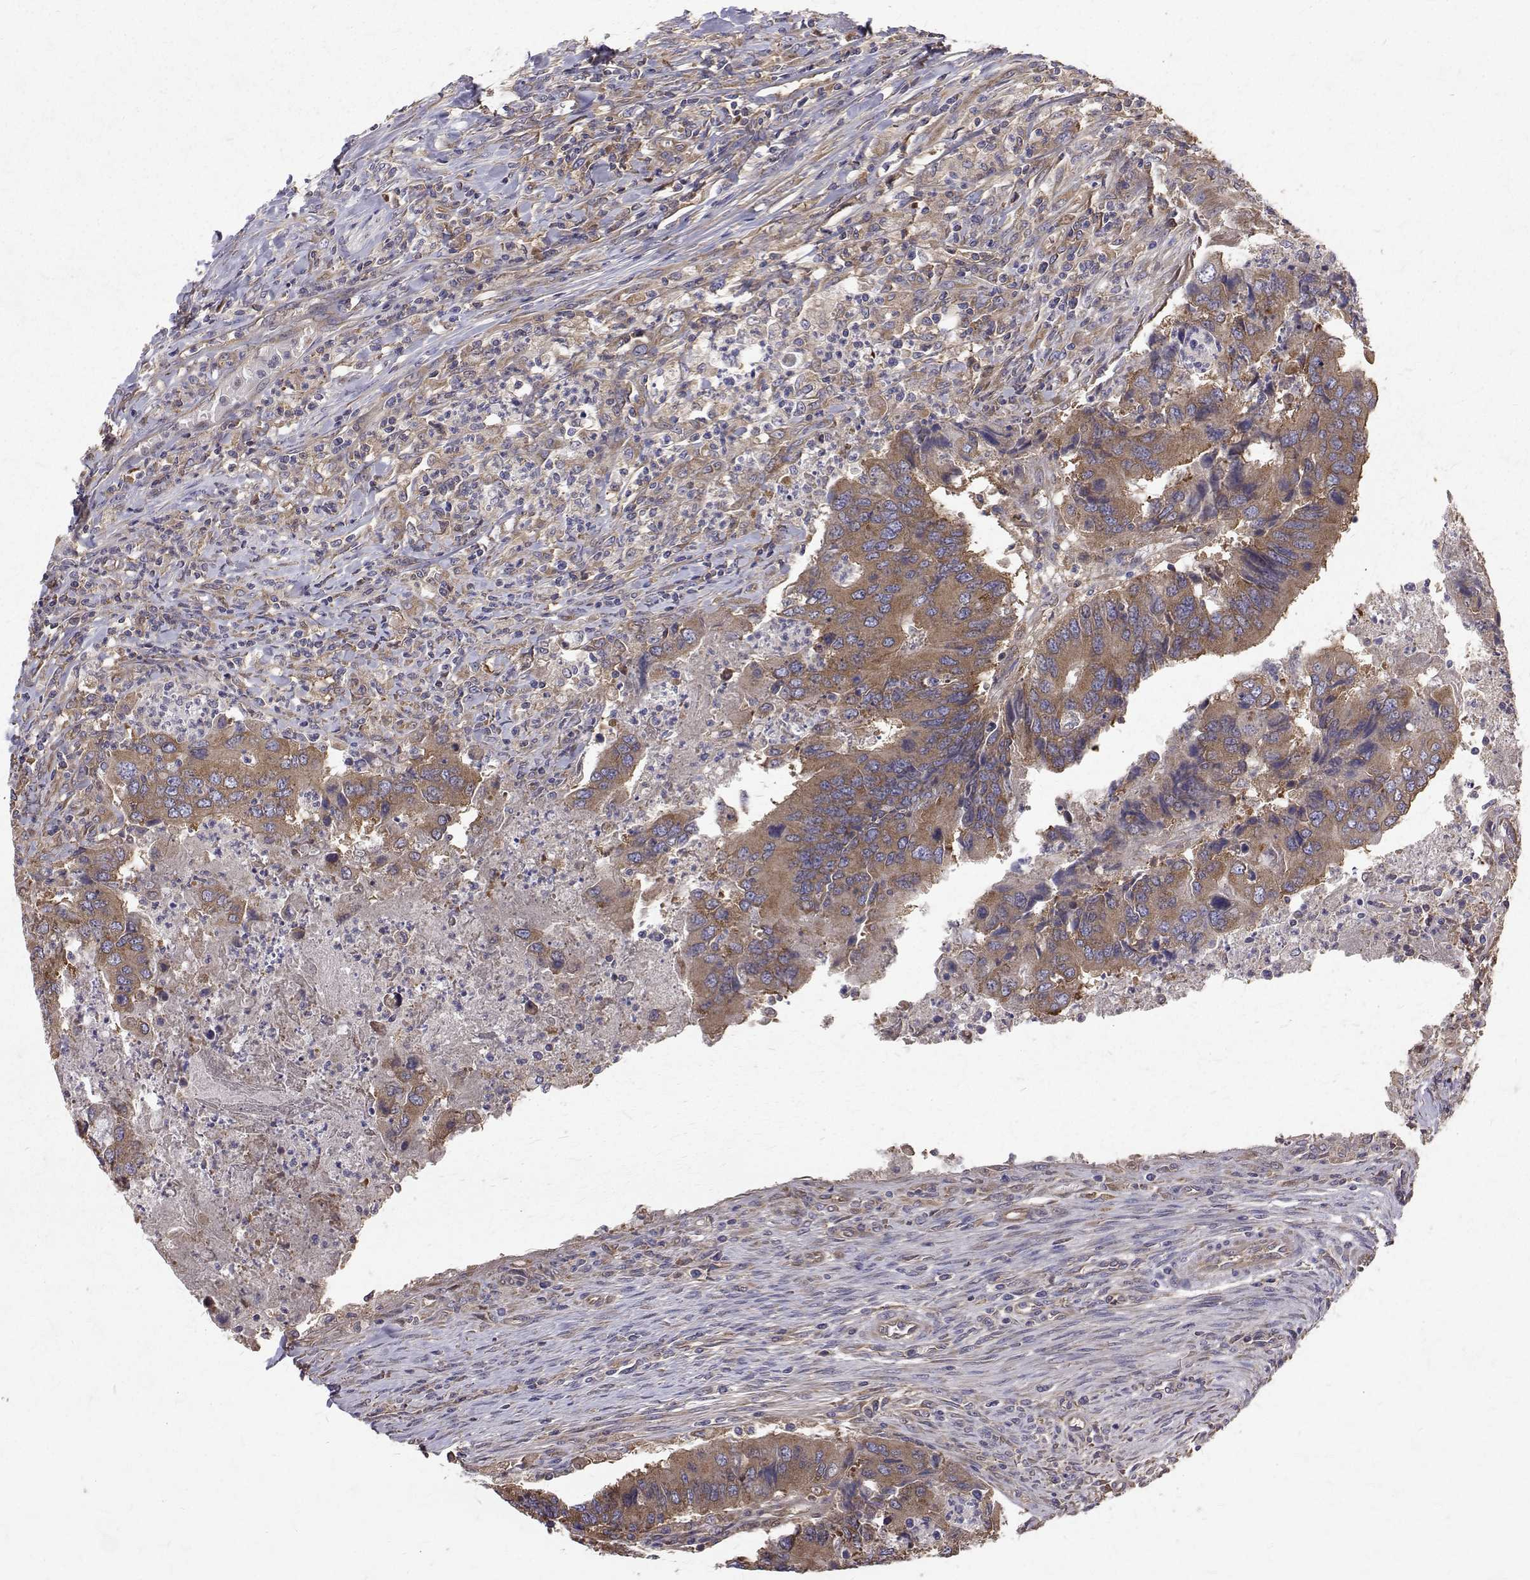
{"staining": {"intensity": "moderate", "quantity": ">75%", "location": "cytoplasmic/membranous"}, "tissue": "colorectal cancer", "cell_type": "Tumor cells", "image_type": "cancer", "snomed": [{"axis": "morphology", "description": "Adenocarcinoma, NOS"}, {"axis": "topography", "description": "Colon"}], "caption": "Colorectal adenocarcinoma was stained to show a protein in brown. There is medium levels of moderate cytoplasmic/membranous expression in about >75% of tumor cells.", "gene": "FARSB", "patient": {"sex": "female", "age": 67}}